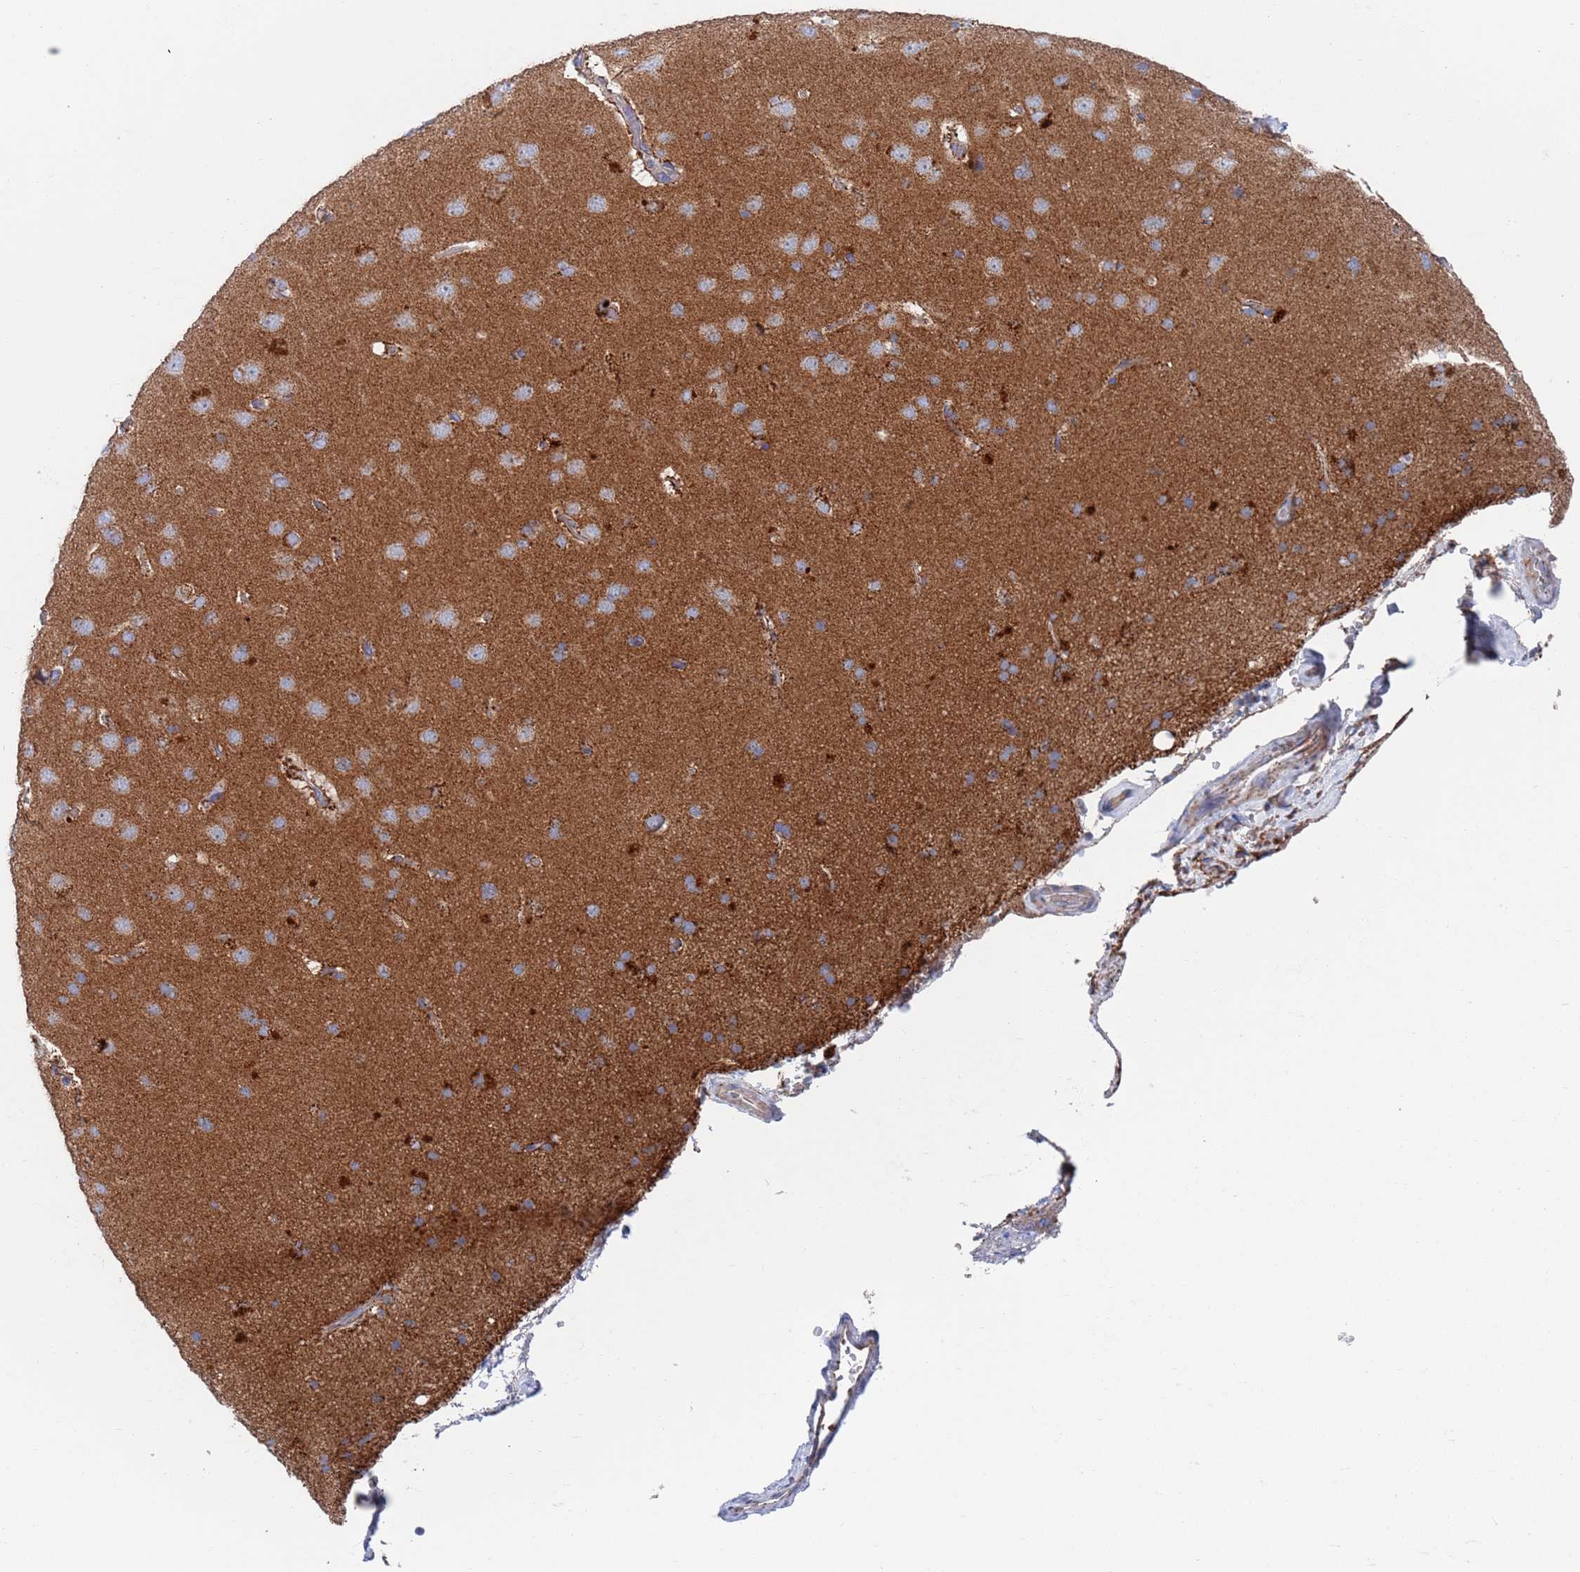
{"staining": {"intensity": "weak", "quantity": ">75%", "location": "cytoplasmic/membranous"}, "tissue": "cerebral cortex", "cell_type": "Endothelial cells", "image_type": "normal", "snomed": [{"axis": "morphology", "description": "Normal tissue, NOS"}, {"axis": "topography", "description": "Cerebral cortex"}], "caption": "Immunohistochemical staining of benign human cerebral cortex exhibits low levels of weak cytoplasmic/membranous positivity in about >75% of endothelial cells.", "gene": "CHCHD6", "patient": {"sex": "male", "age": 62}}